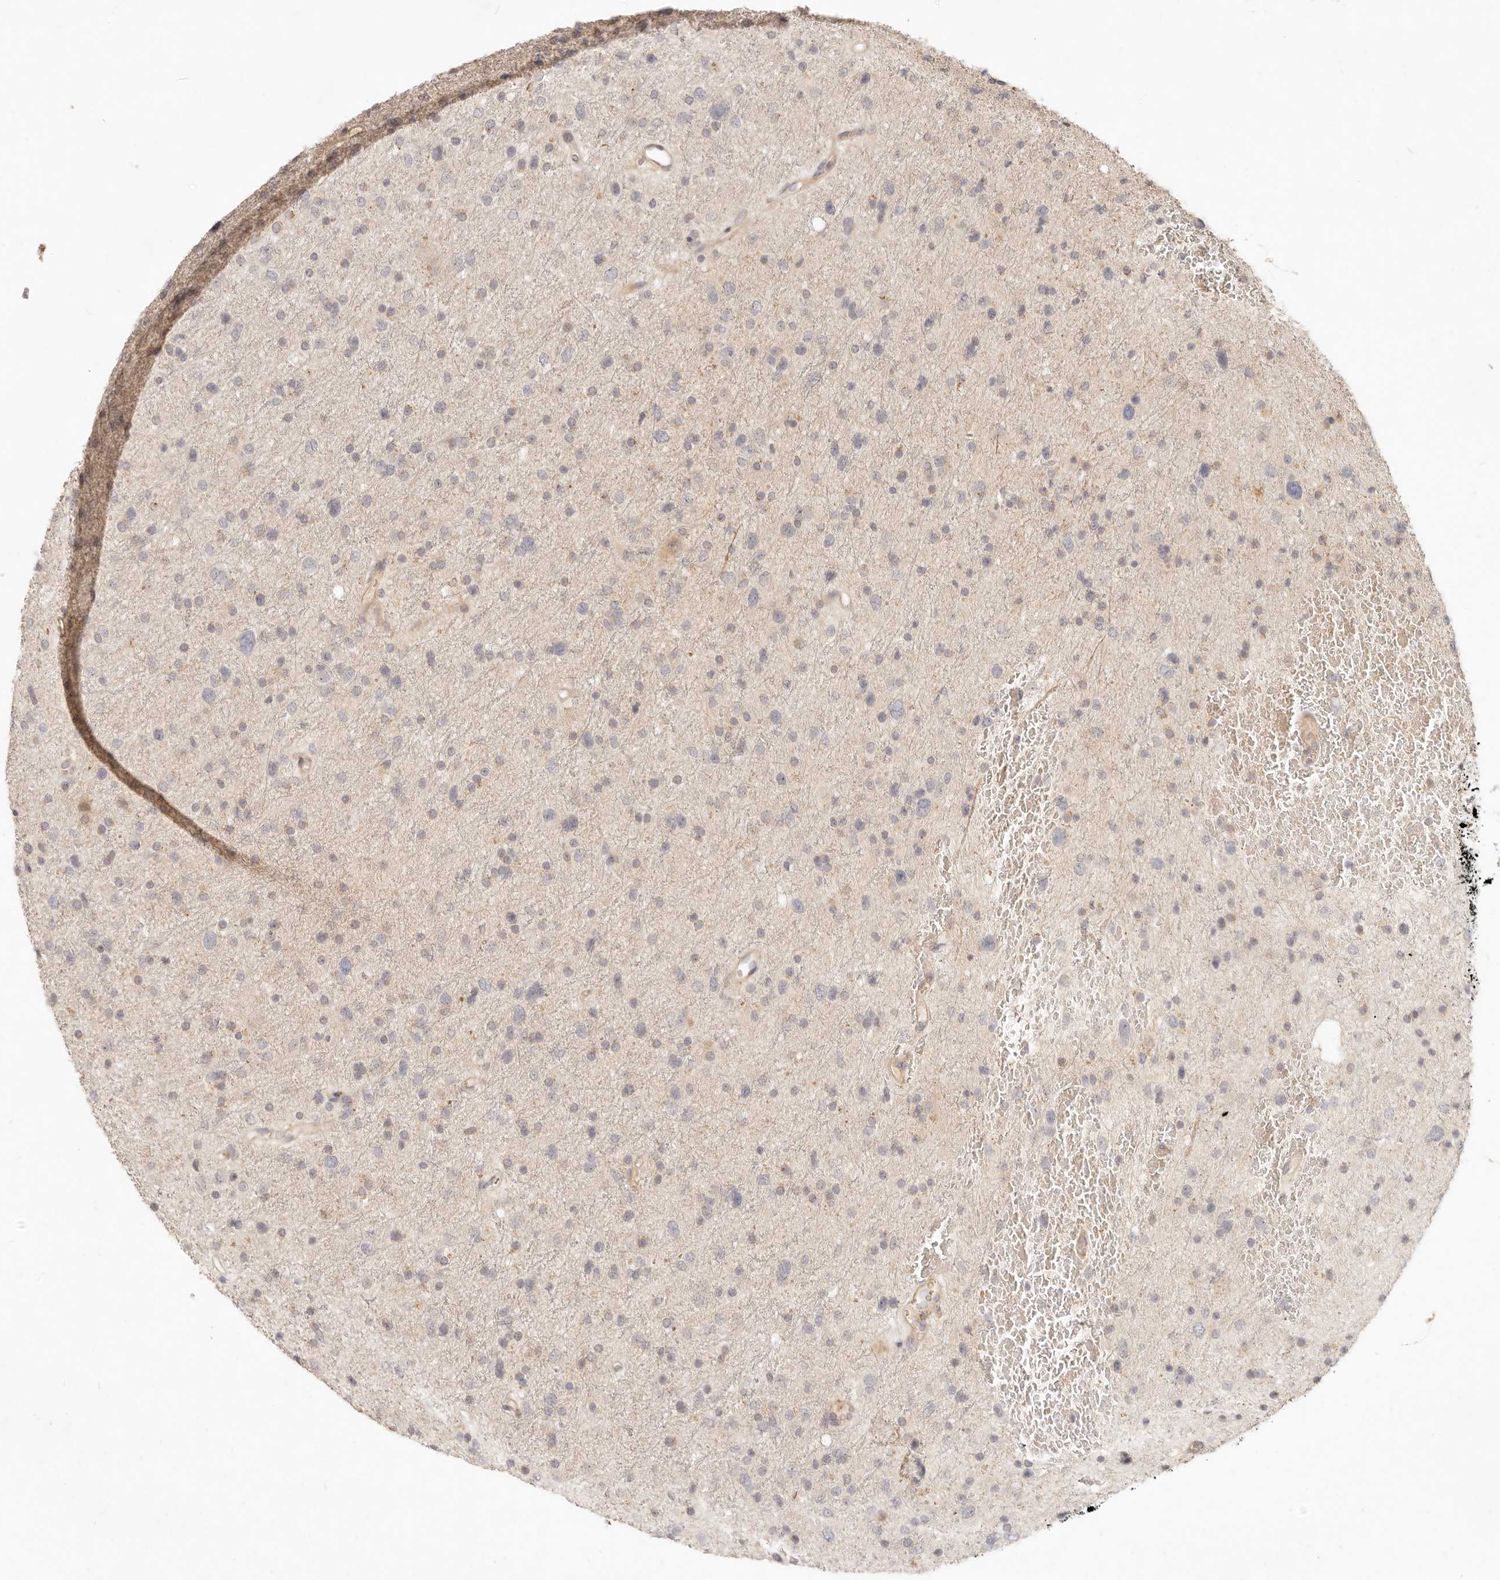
{"staining": {"intensity": "negative", "quantity": "none", "location": "none"}, "tissue": "glioma", "cell_type": "Tumor cells", "image_type": "cancer", "snomed": [{"axis": "morphology", "description": "Glioma, malignant, Low grade"}, {"axis": "topography", "description": "Brain"}], "caption": "A high-resolution micrograph shows IHC staining of glioma, which displays no significant positivity in tumor cells.", "gene": "UBXN11", "patient": {"sex": "female", "age": 37}}